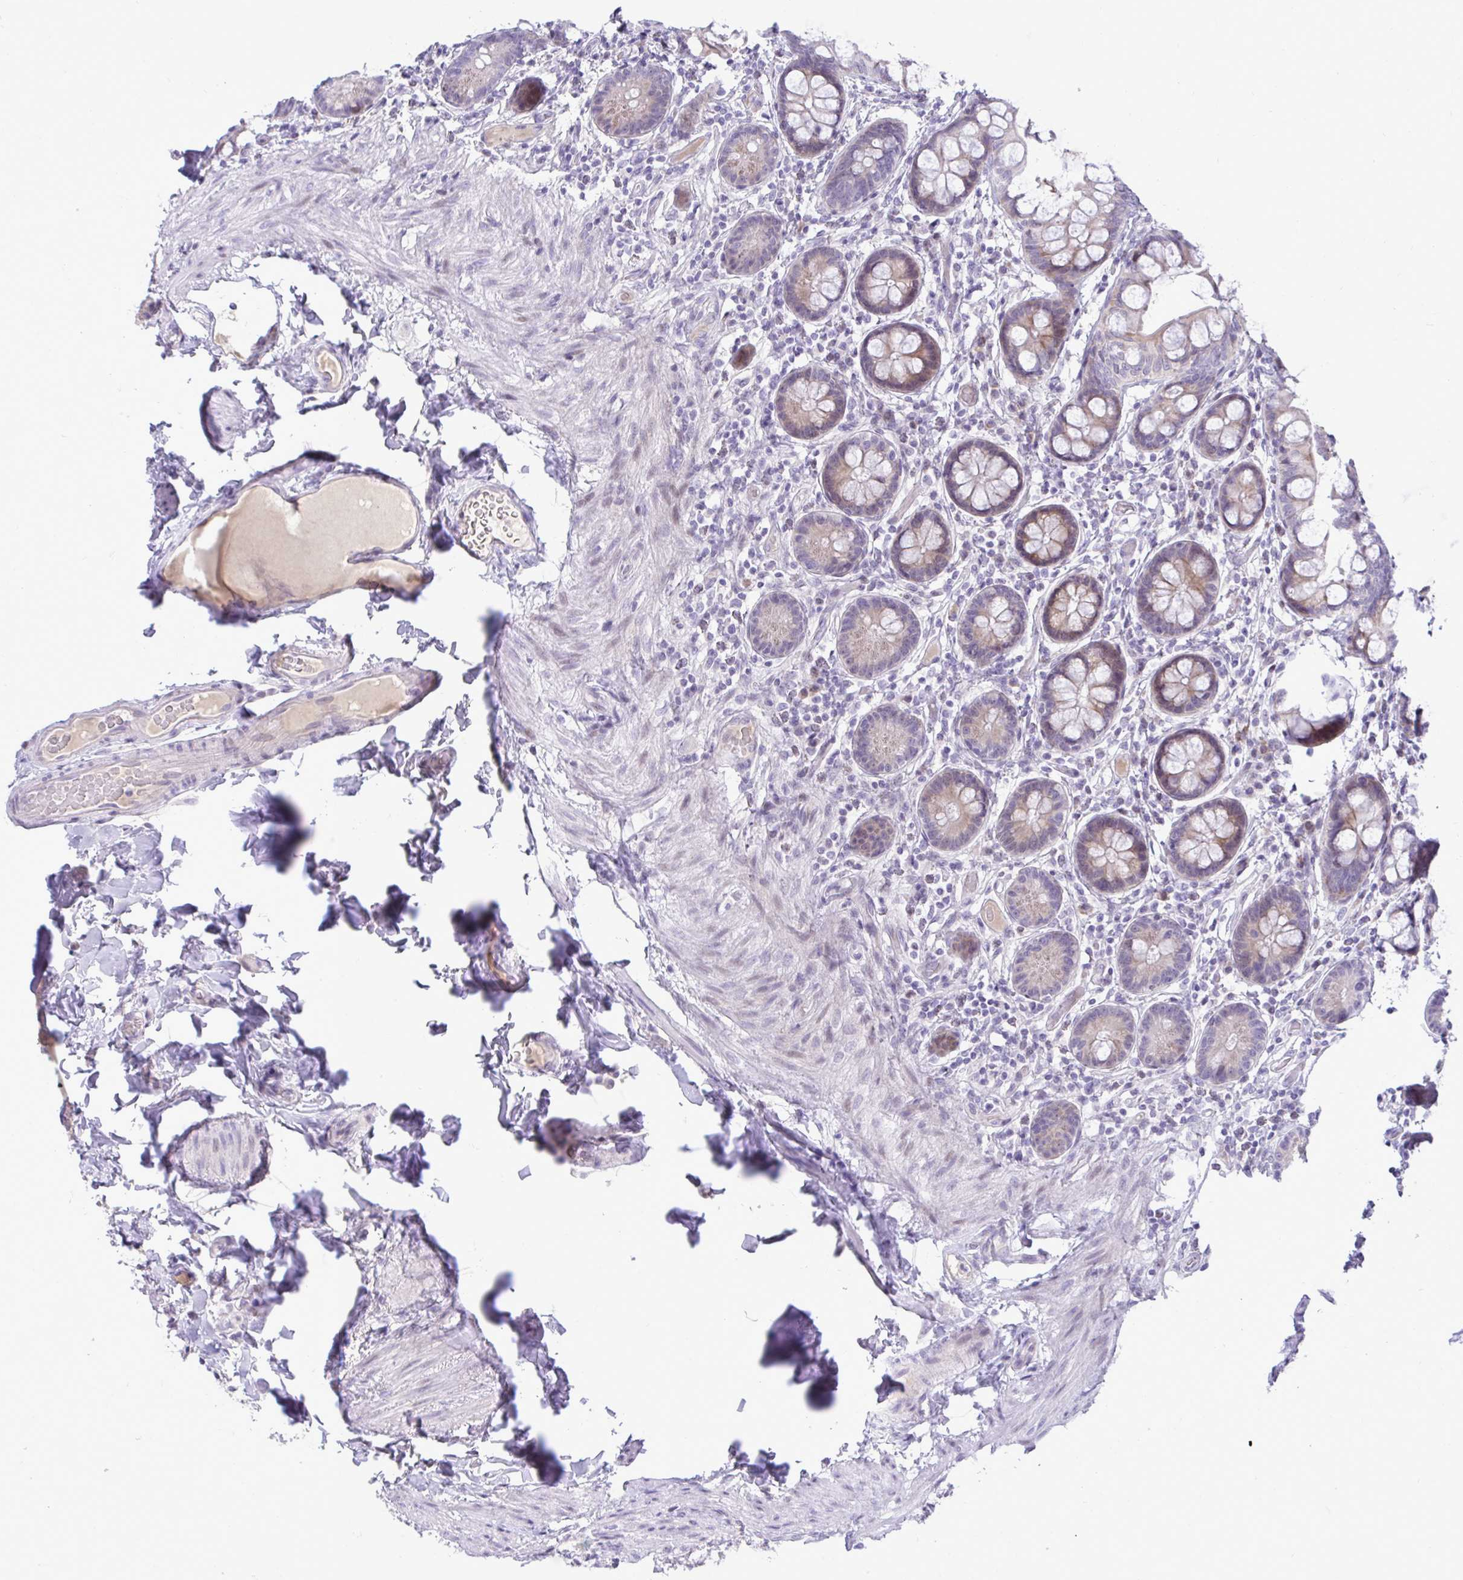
{"staining": {"intensity": "moderate", "quantity": ">75%", "location": "cytoplasmic/membranous"}, "tissue": "small intestine", "cell_type": "Glandular cells", "image_type": "normal", "snomed": [{"axis": "morphology", "description": "Normal tissue, NOS"}, {"axis": "topography", "description": "Small intestine"}], "caption": "The histopathology image reveals staining of benign small intestine, revealing moderate cytoplasmic/membranous protein staining (brown color) within glandular cells.", "gene": "EPOP", "patient": {"sex": "male", "age": 70}}